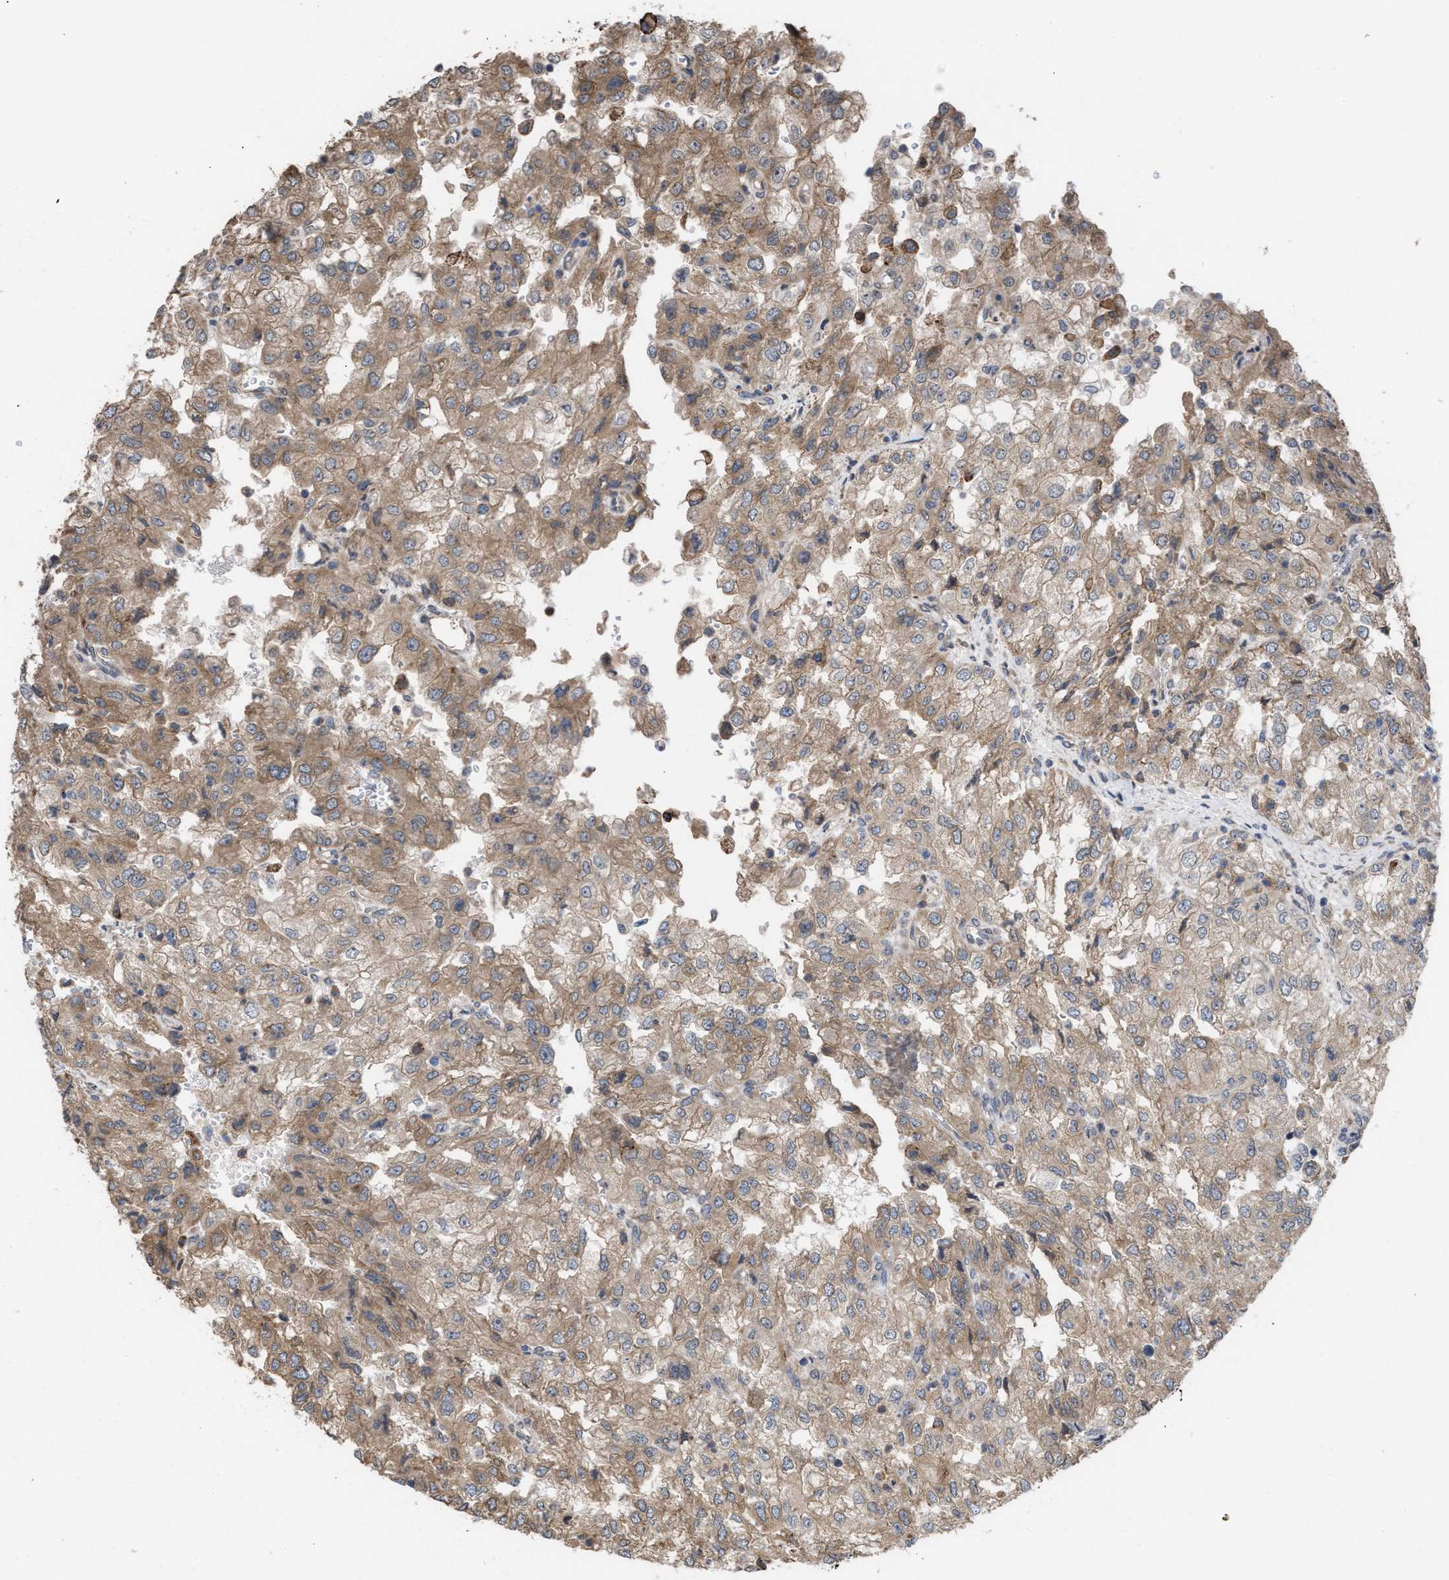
{"staining": {"intensity": "weak", "quantity": ">75%", "location": "cytoplasmic/membranous"}, "tissue": "renal cancer", "cell_type": "Tumor cells", "image_type": "cancer", "snomed": [{"axis": "morphology", "description": "Adenocarcinoma, NOS"}, {"axis": "topography", "description": "Kidney"}], "caption": "Renal cancer (adenocarcinoma) stained with a brown dye demonstrates weak cytoplasmic/membranous positive positivity in about >75% of tumor cells.", "gene": "TP53BP2", "patient": {"sex": "female", "age": 54}}